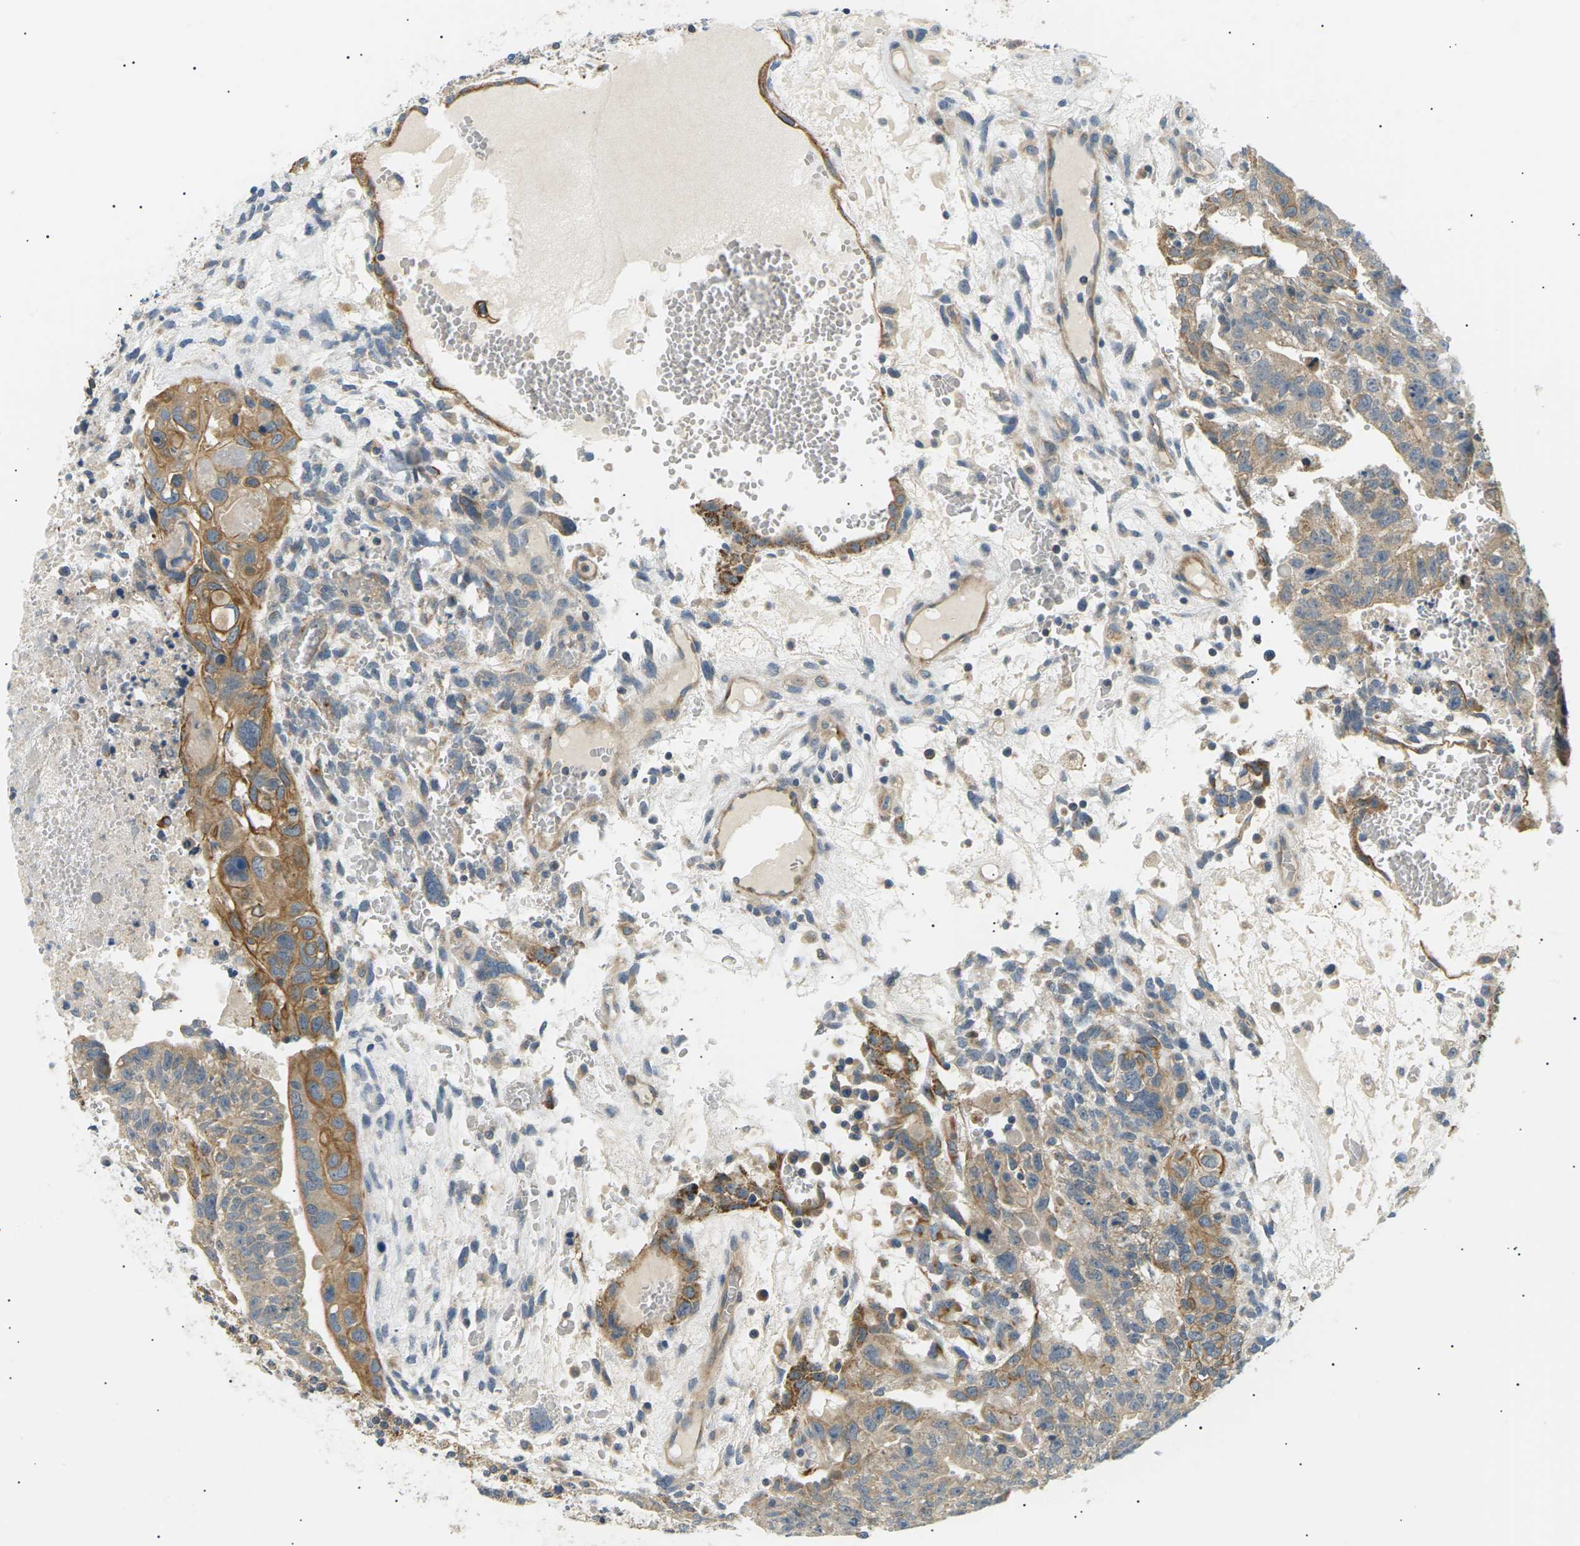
{"staining": {"intensity": "moderate", "quantity": "25%-75%", "location": "cytoplasmic/membranous"}, "tissue": "testis cancer", "cell_type": "Tumor cells", "image_type": "cancer", "snomed": [{"axis": "morphology", "description": "Seminoma, NOS"}, {"axis": "morphology", "description": "Carcinoma, Embryonal, NOS"}, {"axis": "topography", "description": "Testis"}], "caption": "Human testis cancer (embryonal carcinoma) stained with a protein marker exhibits moderate staining in tumor cells.", "gene": "TBC1D8", "patient": {"sex": "male", "age": 52}}